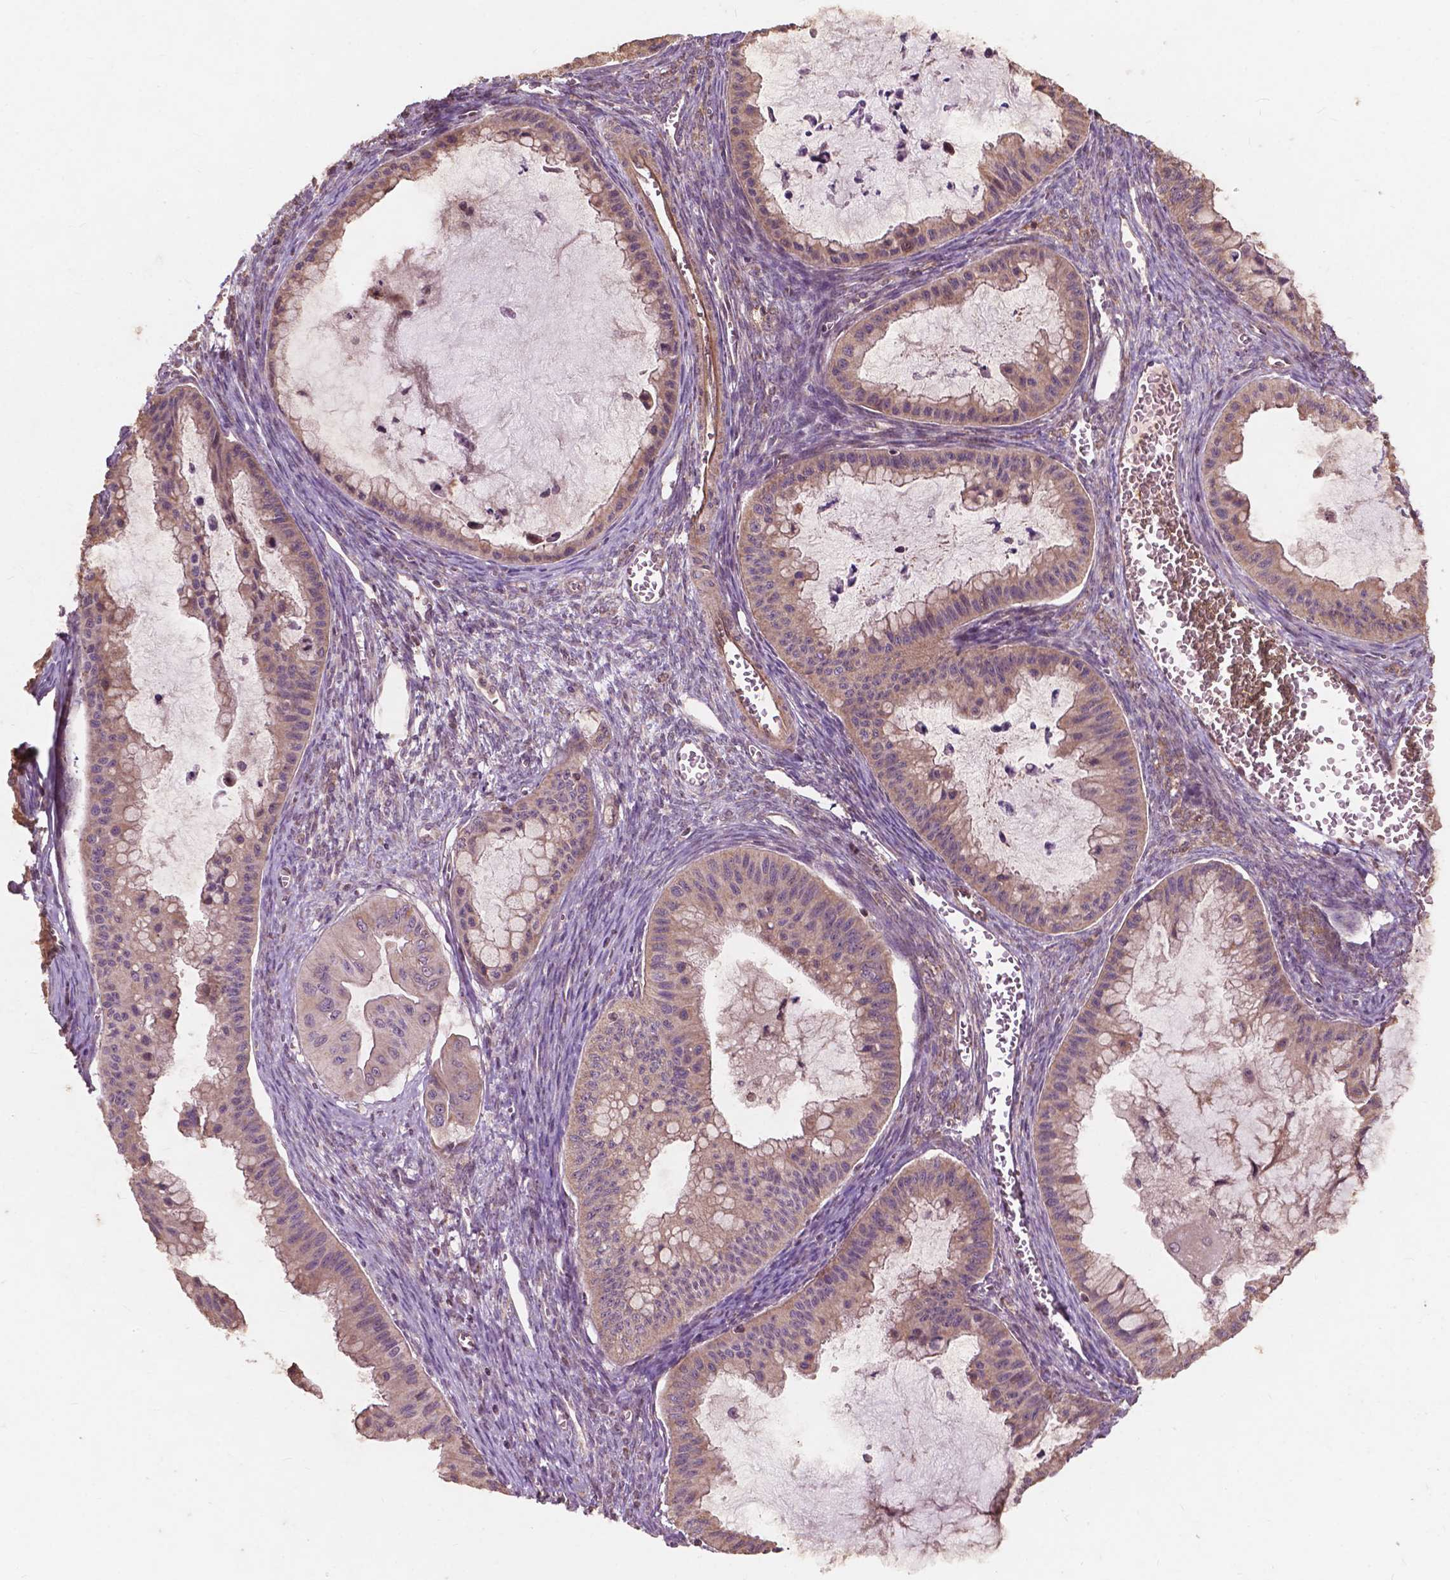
{"staining": {"intensity": "weak", "quantity": ">75%", "location": "cytoplasmic/membranous"}, "tissue": "ovarian cancer", "cell_type": "Tumor cells", "image_type": "cancer", "snomed": [{"axis": "morphology", "description": "Cystadenocarcinoma, mucinous, NOS"}, {"axis": "topography", "description": "Ovary"}], "caption": "DAB (3,3'-diaminobenzidine) immunohistochemical staining of human mucinous cystadenocarcinoma (ovarian) displays weak cytoplasmic/membranous protein positivity in approximately >75% of tumor cells. (Brightfield microscopy of DAB IHC at high magnification).", "gene": "CDC42BPA", "patient": {"sex": "female", "age": 72}}